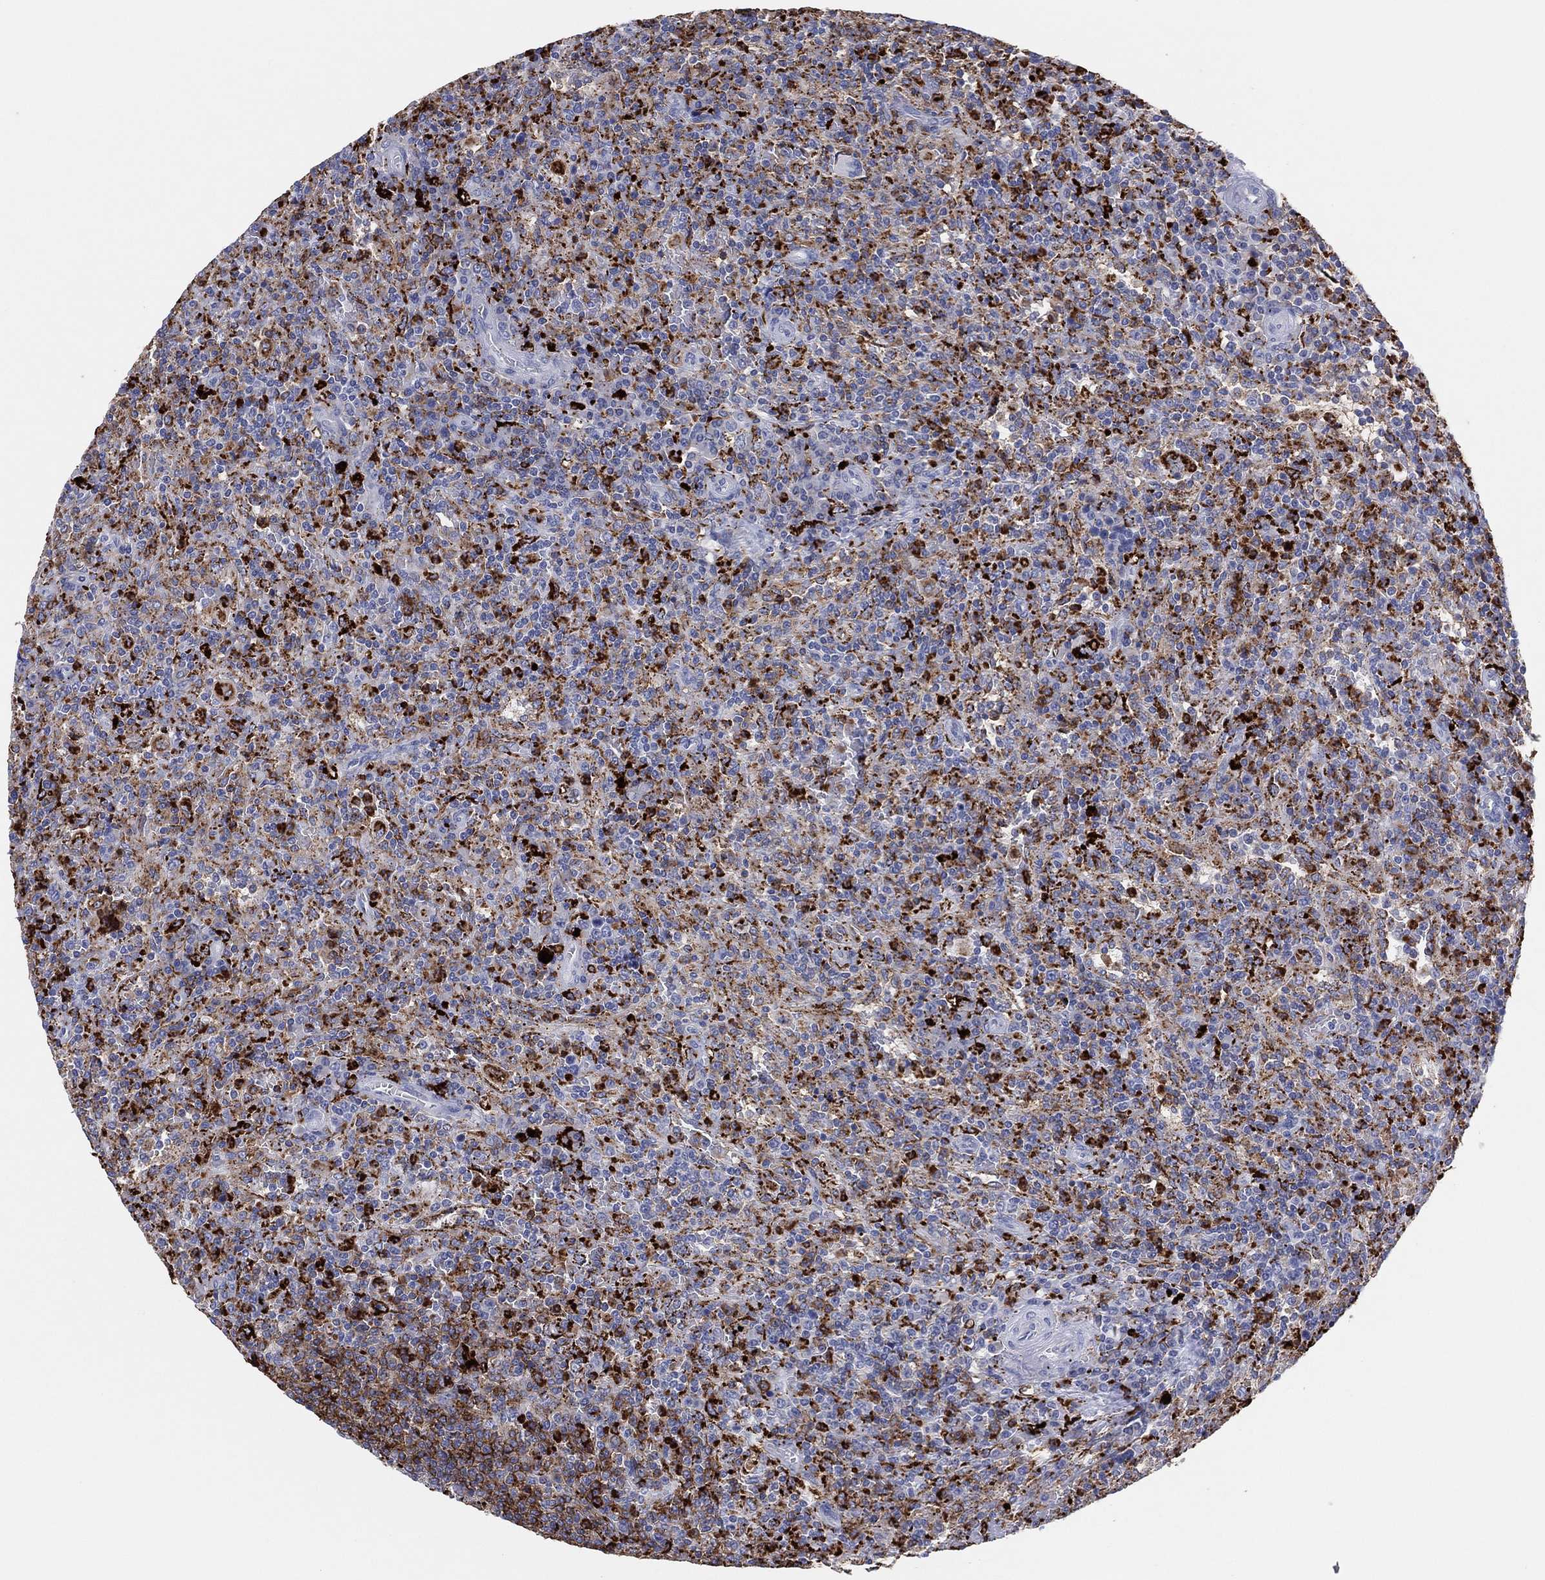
{"staining": {"intensity": "moderate", "quantity": "<25%", "location": "cytoplasmic/membranous"}, "tissue": "lymphoma", "cell_type": "Tumor cells", "image_type": "cancer", "snomed": [{"axis": "morphology", "description": "Malignant lymphoma, non-Hodgkin's type, Low grade"}, {"axis": "topography", "description": "Spleen"}], "caption": "A high-resolution photomicrograph shows immunohistochemistry staining of lymphoma, which exhibits moderate cytoplasmic/membranous expression in about <25% of tumor cells. Immunohistochemistry stains the protein of interest in brown and the nuclei are stained blue.", "gene": "PLAC8", "patient": {"sex": "male", "age": 62}}